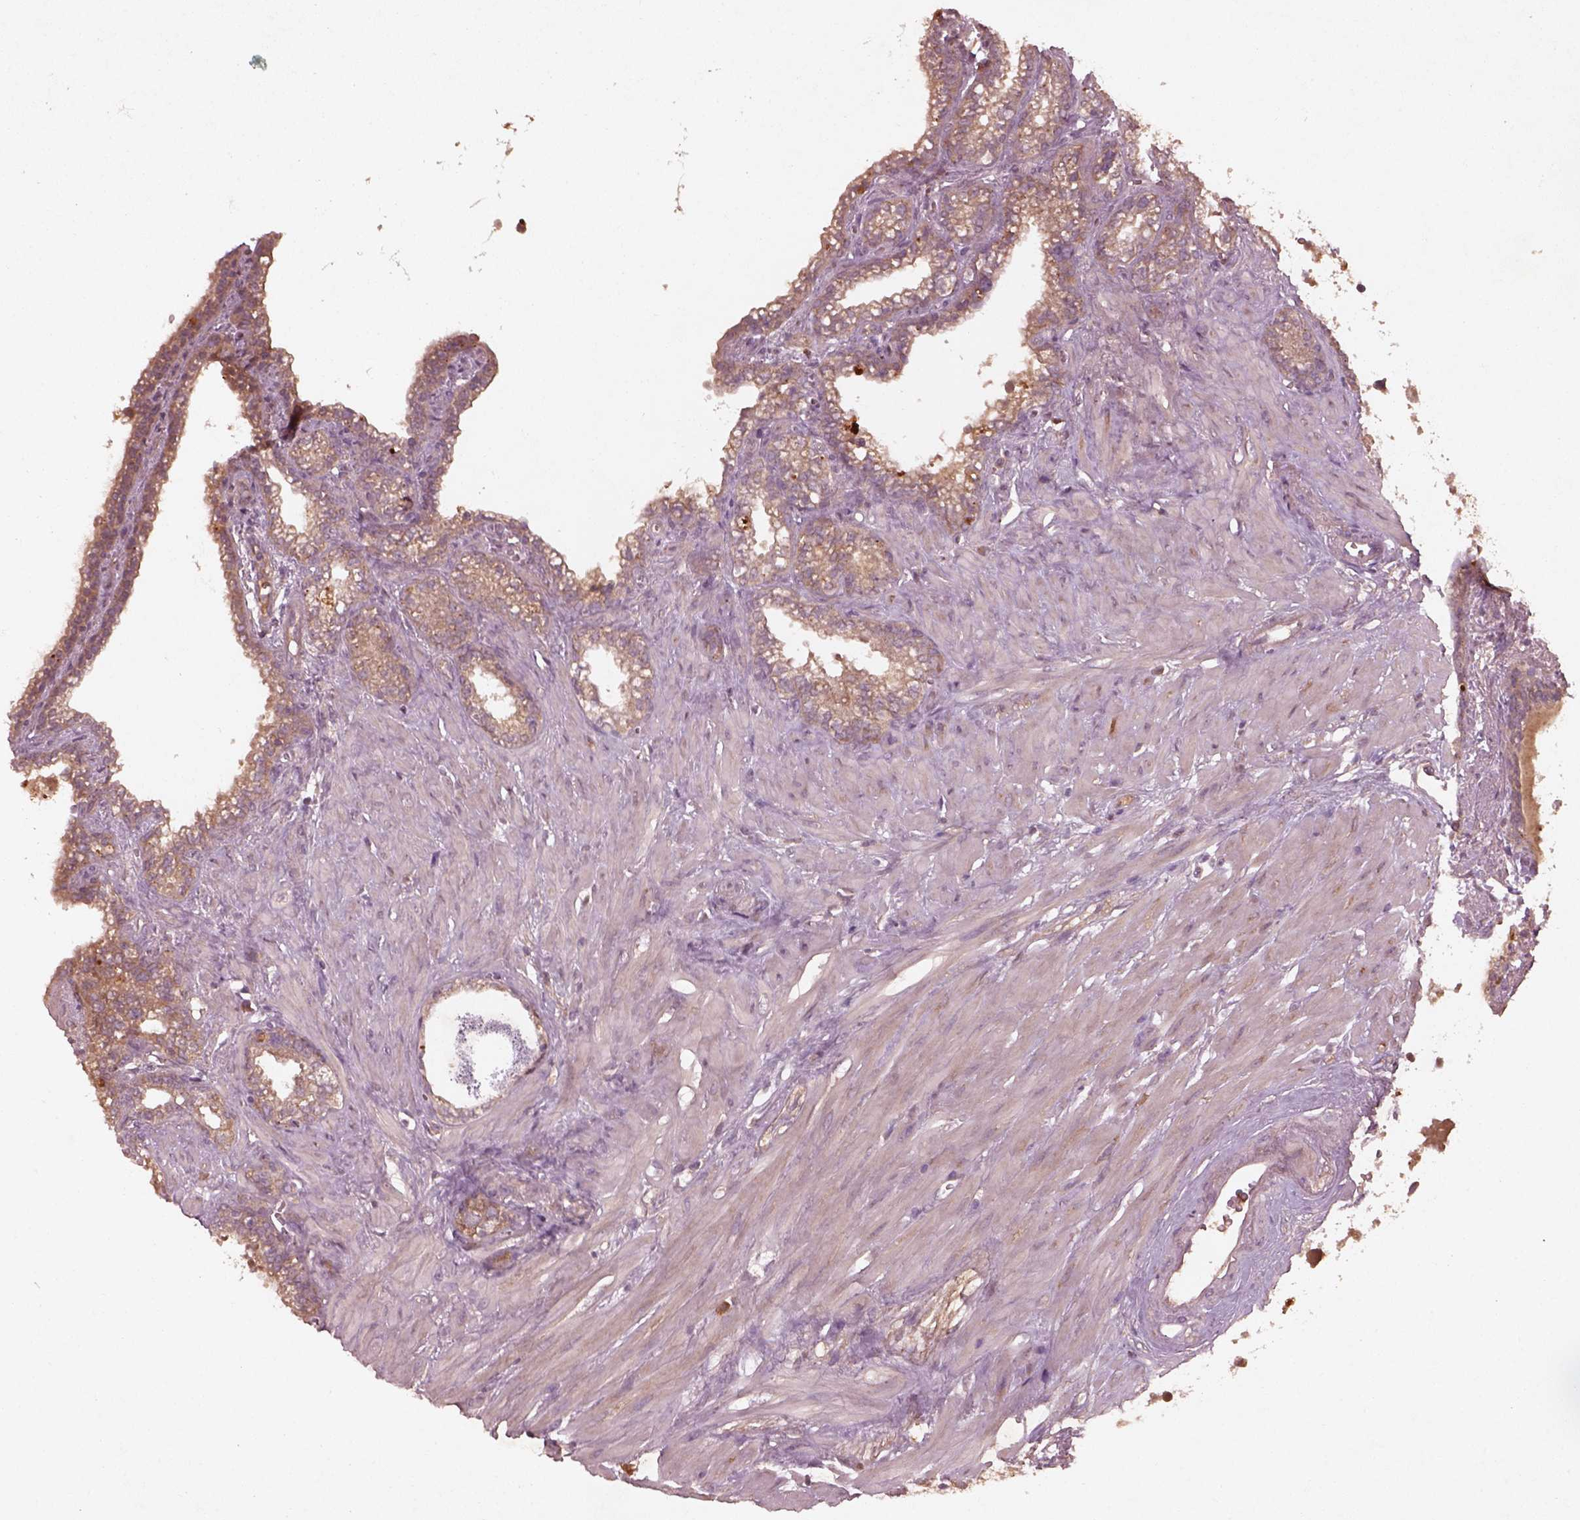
{"staining": {"intensity": "moderate", "quantity": ">75%", "location": "cytoplasmic/membranous"}, "tissue": "seminal vesicle", "cell_type": "Glandular cells", "image_type": "normal", "snomed": [{"axis": "morphology", "description": "Normal tissue, NOS"}, {"axis": "morphology", "description": "Urothelial carcinoma, NOS"}, {"axis": "topography", "description": "Urinary bladder"}, {"axis": "topography", "description": "Seminal veicle"}], "caption": "IHC photomicrograph of unremarkable seminal vesicle: seminal vesicle stained using immunohistochemistry demonstrates medium levels of moderate protein expression localized specifically in the cytoplasmic/membranous of glandular cells, appearing as a cytoplasmic/membranous brown color.", "gene": "FAM234A", "patient": {"sex": "male", "age": 76}}